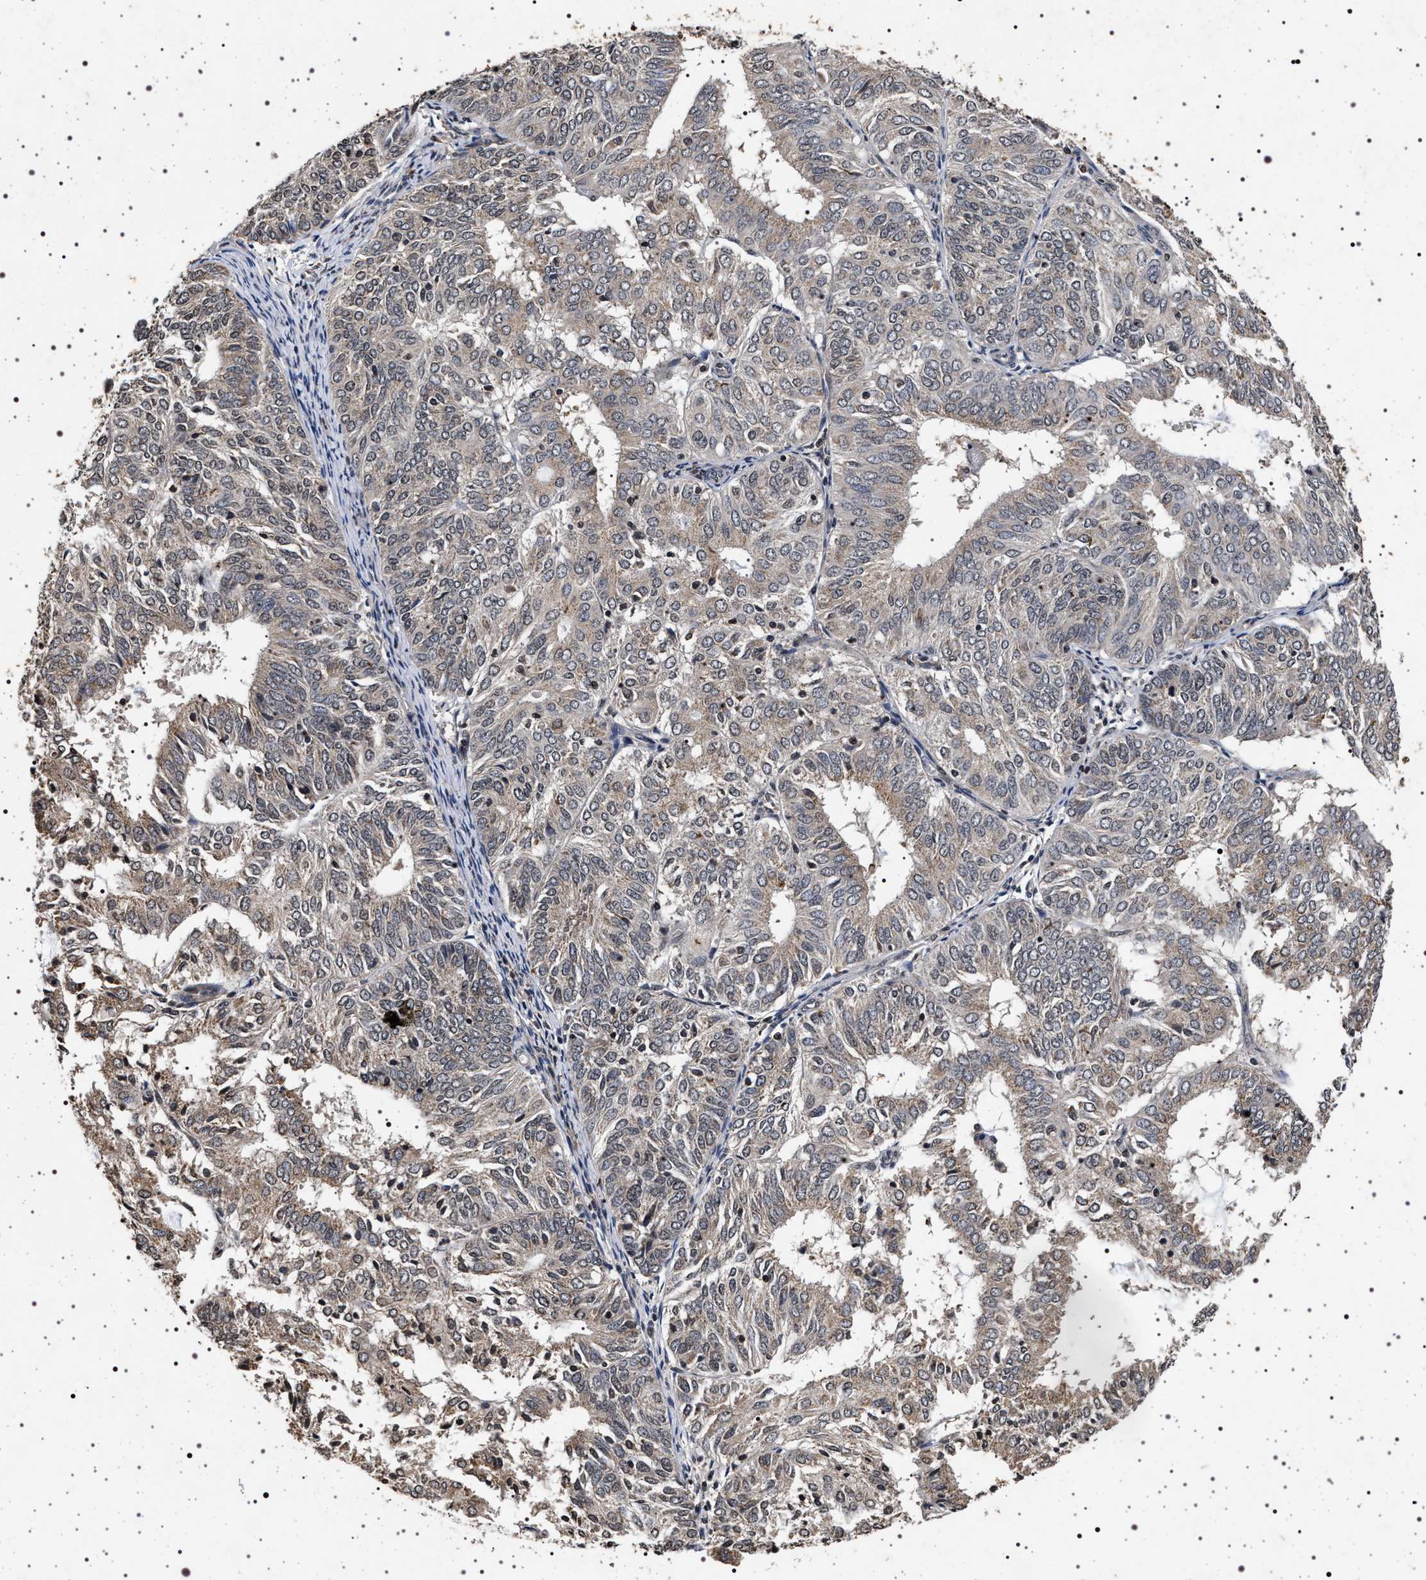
{"staining": {"intensity": "weak", "quantity": "25%-75%", "location": "cytoplasmic/membranous"}, "tissue": "endometrial cancer", "cell_type": "Tumor cells", "image_type": "cancer", "snomed": [{"axis": "morphology", "description": "Adenocarcinoma, NOS"}, {"axis": "topography", "description": "Uterus"}], "caption": "DAB immunohistochemical staining of endometrial adenocarcinoma reveals weak cytoplasmic/membranous protein expression in approximately 25%-75% of tumor cells.", "gene": "CDKN1B", "patient": {"sex": "female", "age": 60}}